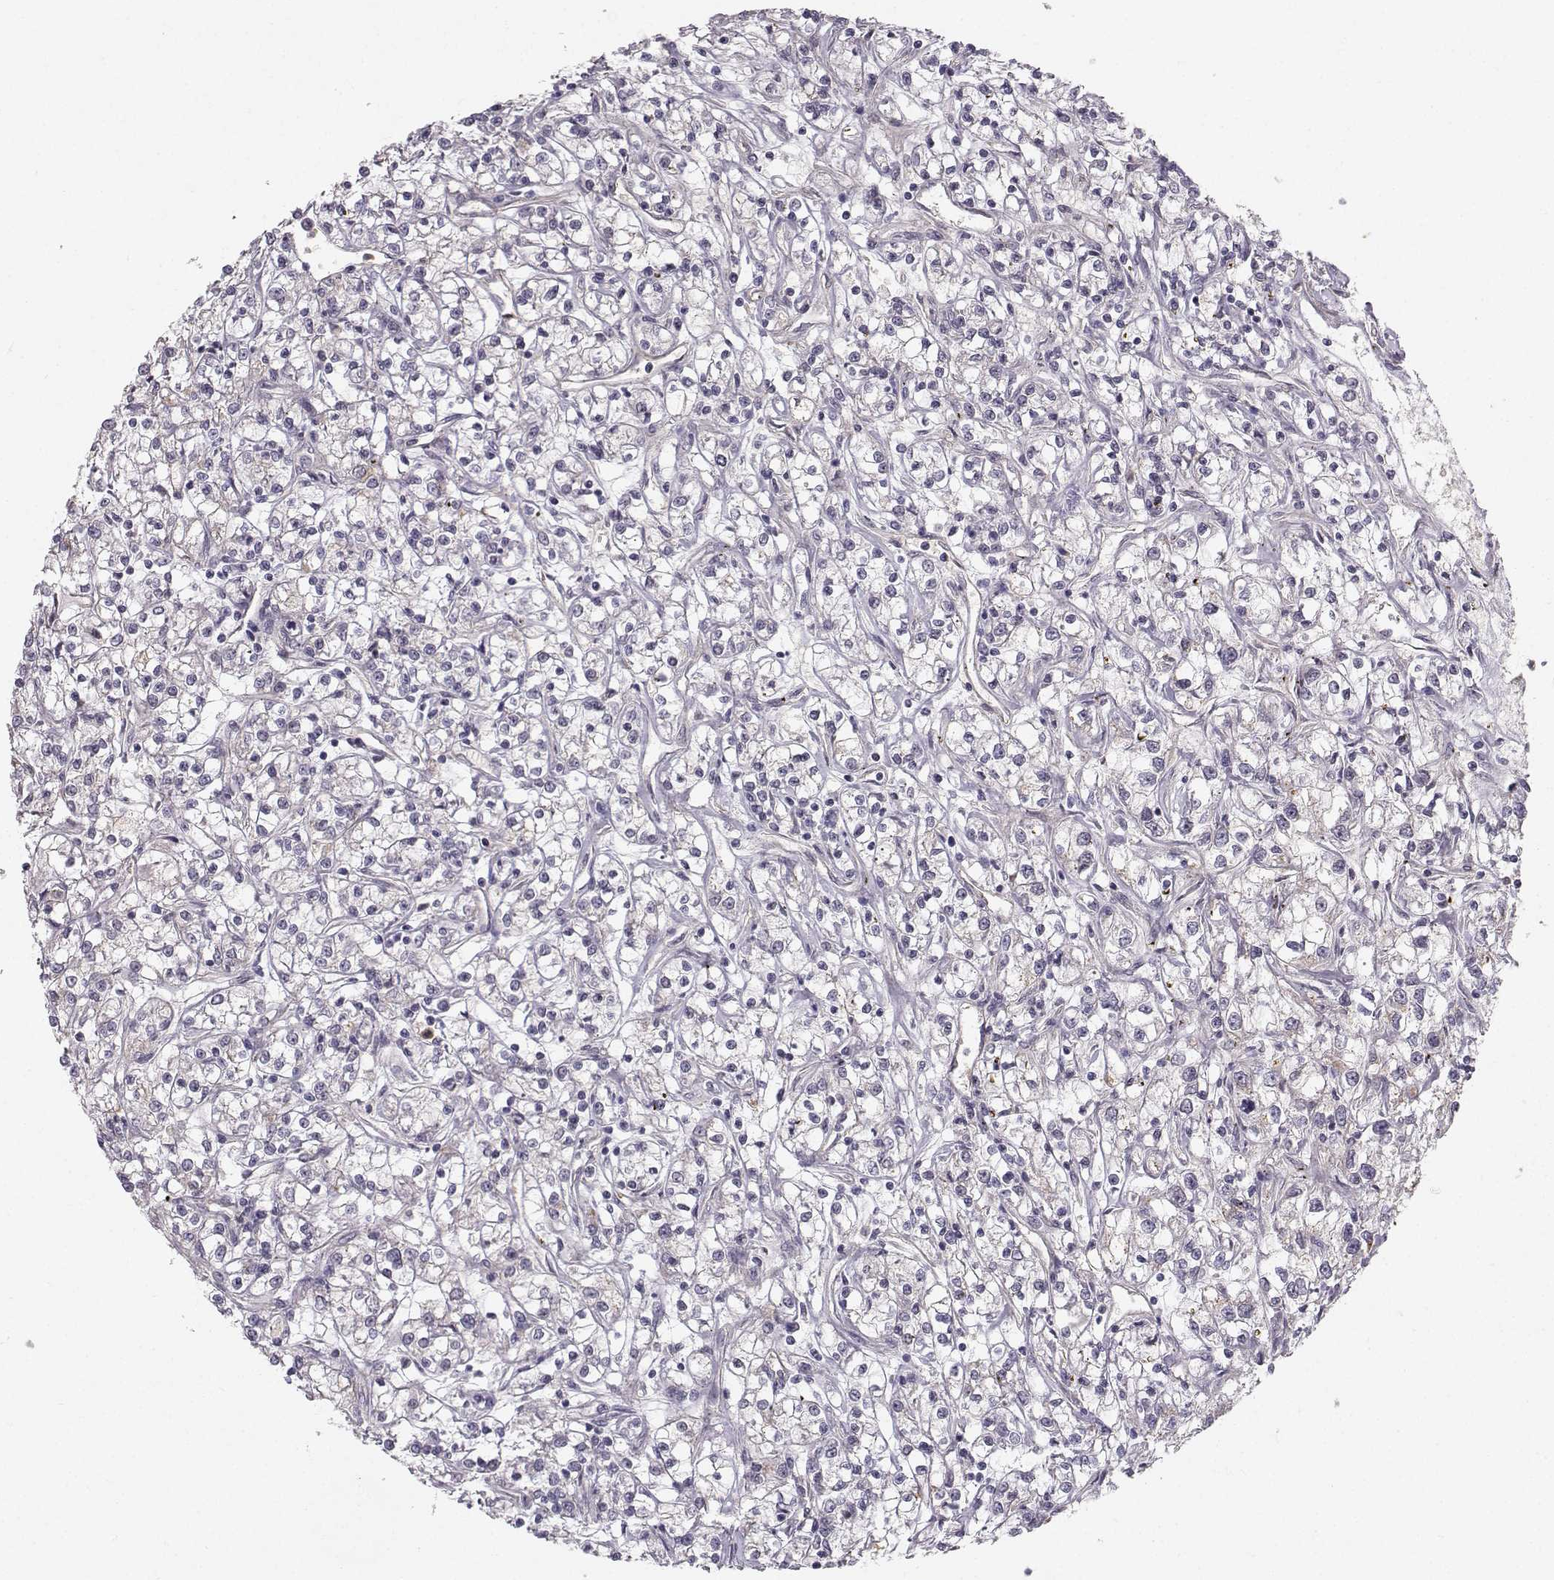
{"staining": {"intensity": "negative", "quantity": "none", "location": "none"}, "tissue": "renal cancer", "cell_type": "Tumor cells", "image_type": "cancer", "snomed": [{"axis": "morphology", "description": "Adenocarcinoma, NOS"}, {"axis": "topography", "description": "Kidney"}], "caption": "This is a photomicrograph of IHC staining of renal cancer (adenocarcinoma), which shows no staining in tumor cells. The staining was performed using DAB to visualize the protein expression in brown, while the nuclei were stained in blue with hematoxylin (Magnification: 20x).", "gene": "OPRD1", "patient": {"sex": "female", "age": 59}}